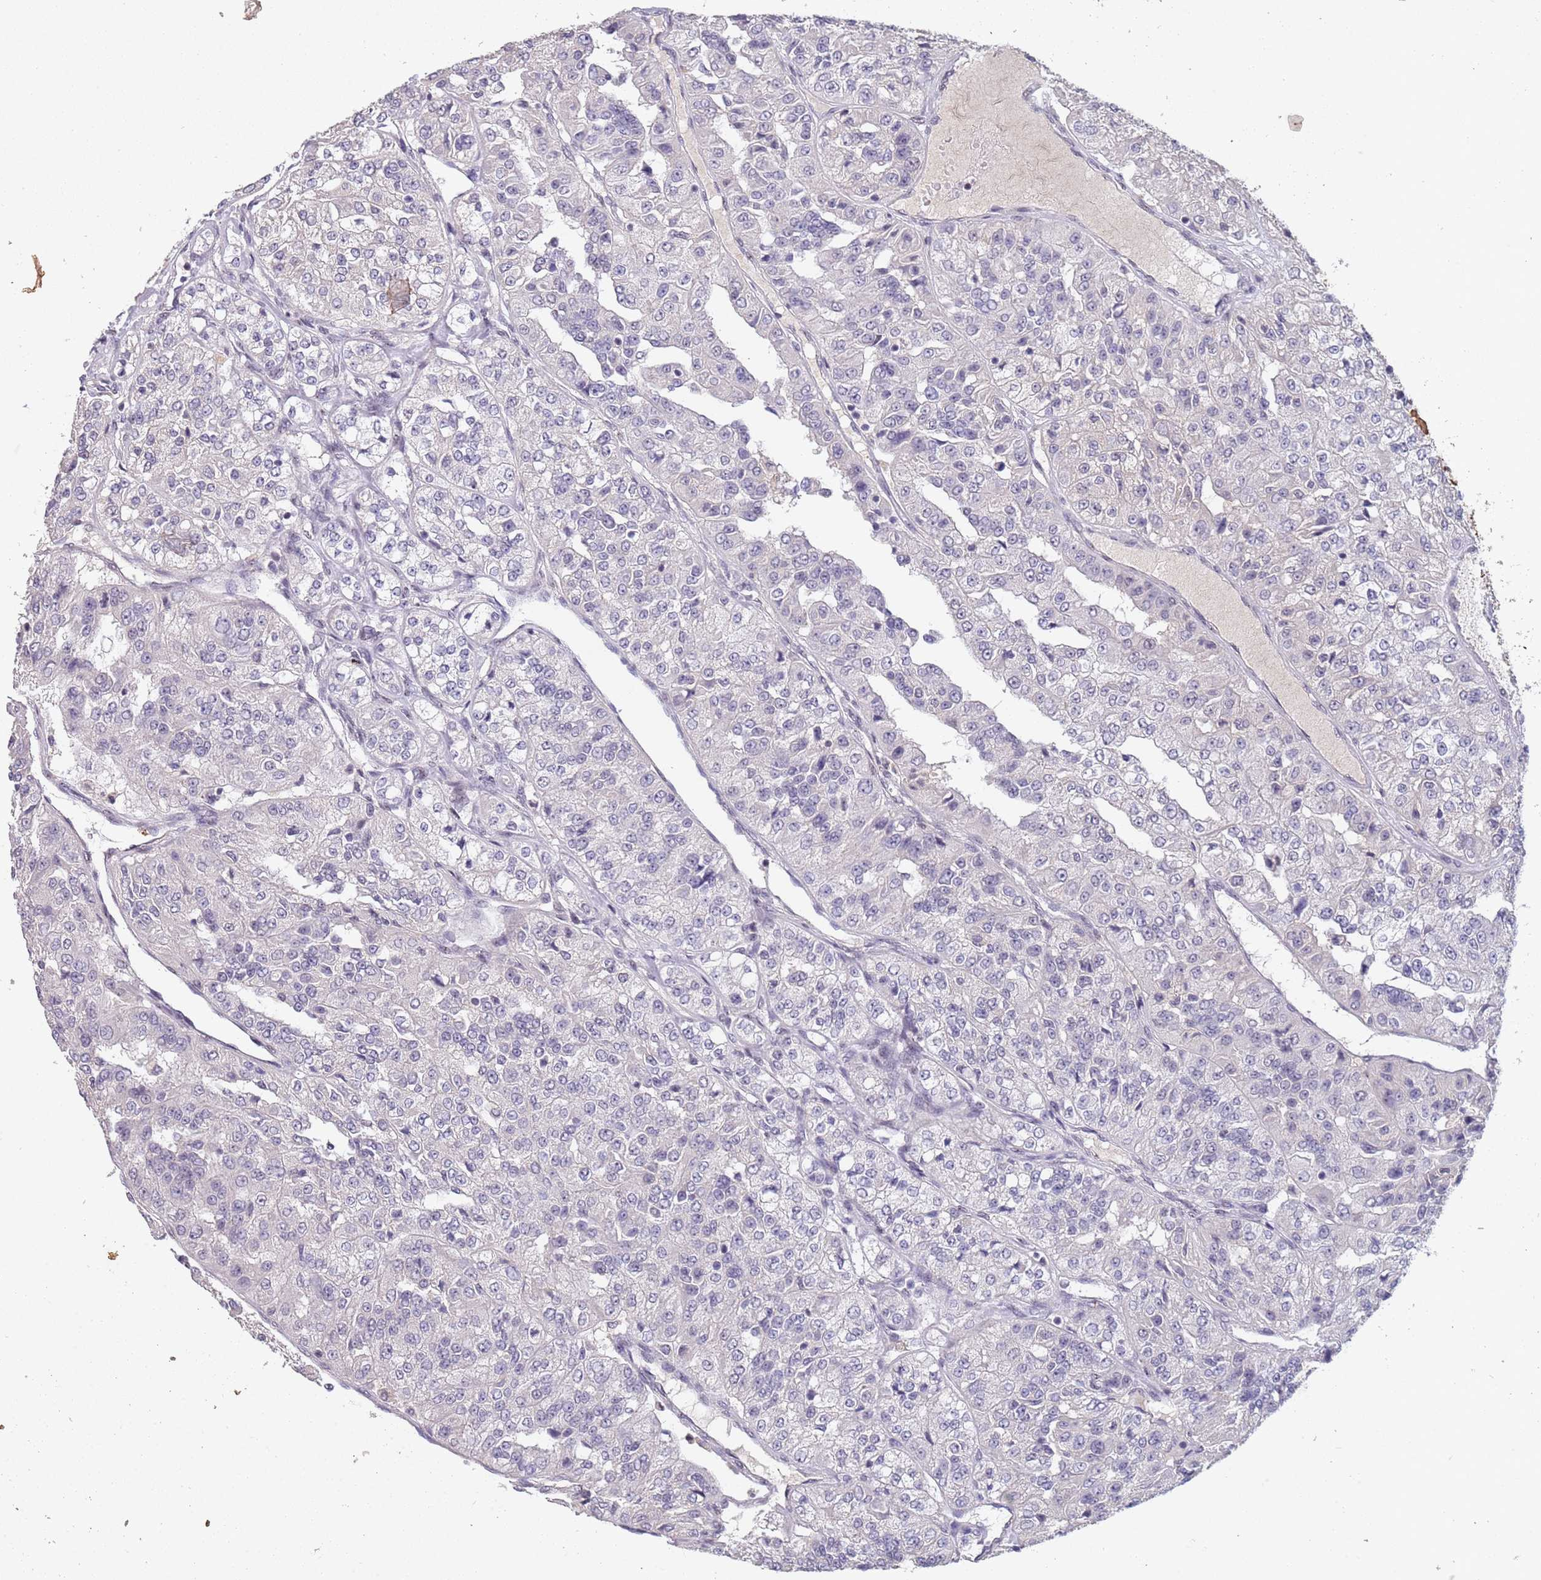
{"staining": {"intensity": "negative", "quantity": "none", "location": "none"}, "tissue": "renal cancer", "cell_type": "Tumor cells", "image_type": "cancer", "snomed": [{"axis": "morphology", "description": "Adenocarcinoma, NOS"}, {"axis": "topography", "description": "Kidney"}], "caption": "Tumor cells are negative for brown protein staining in renal cancer.", "gene": "CIZ1", "patient": {"sex": "female", "age": 63}}